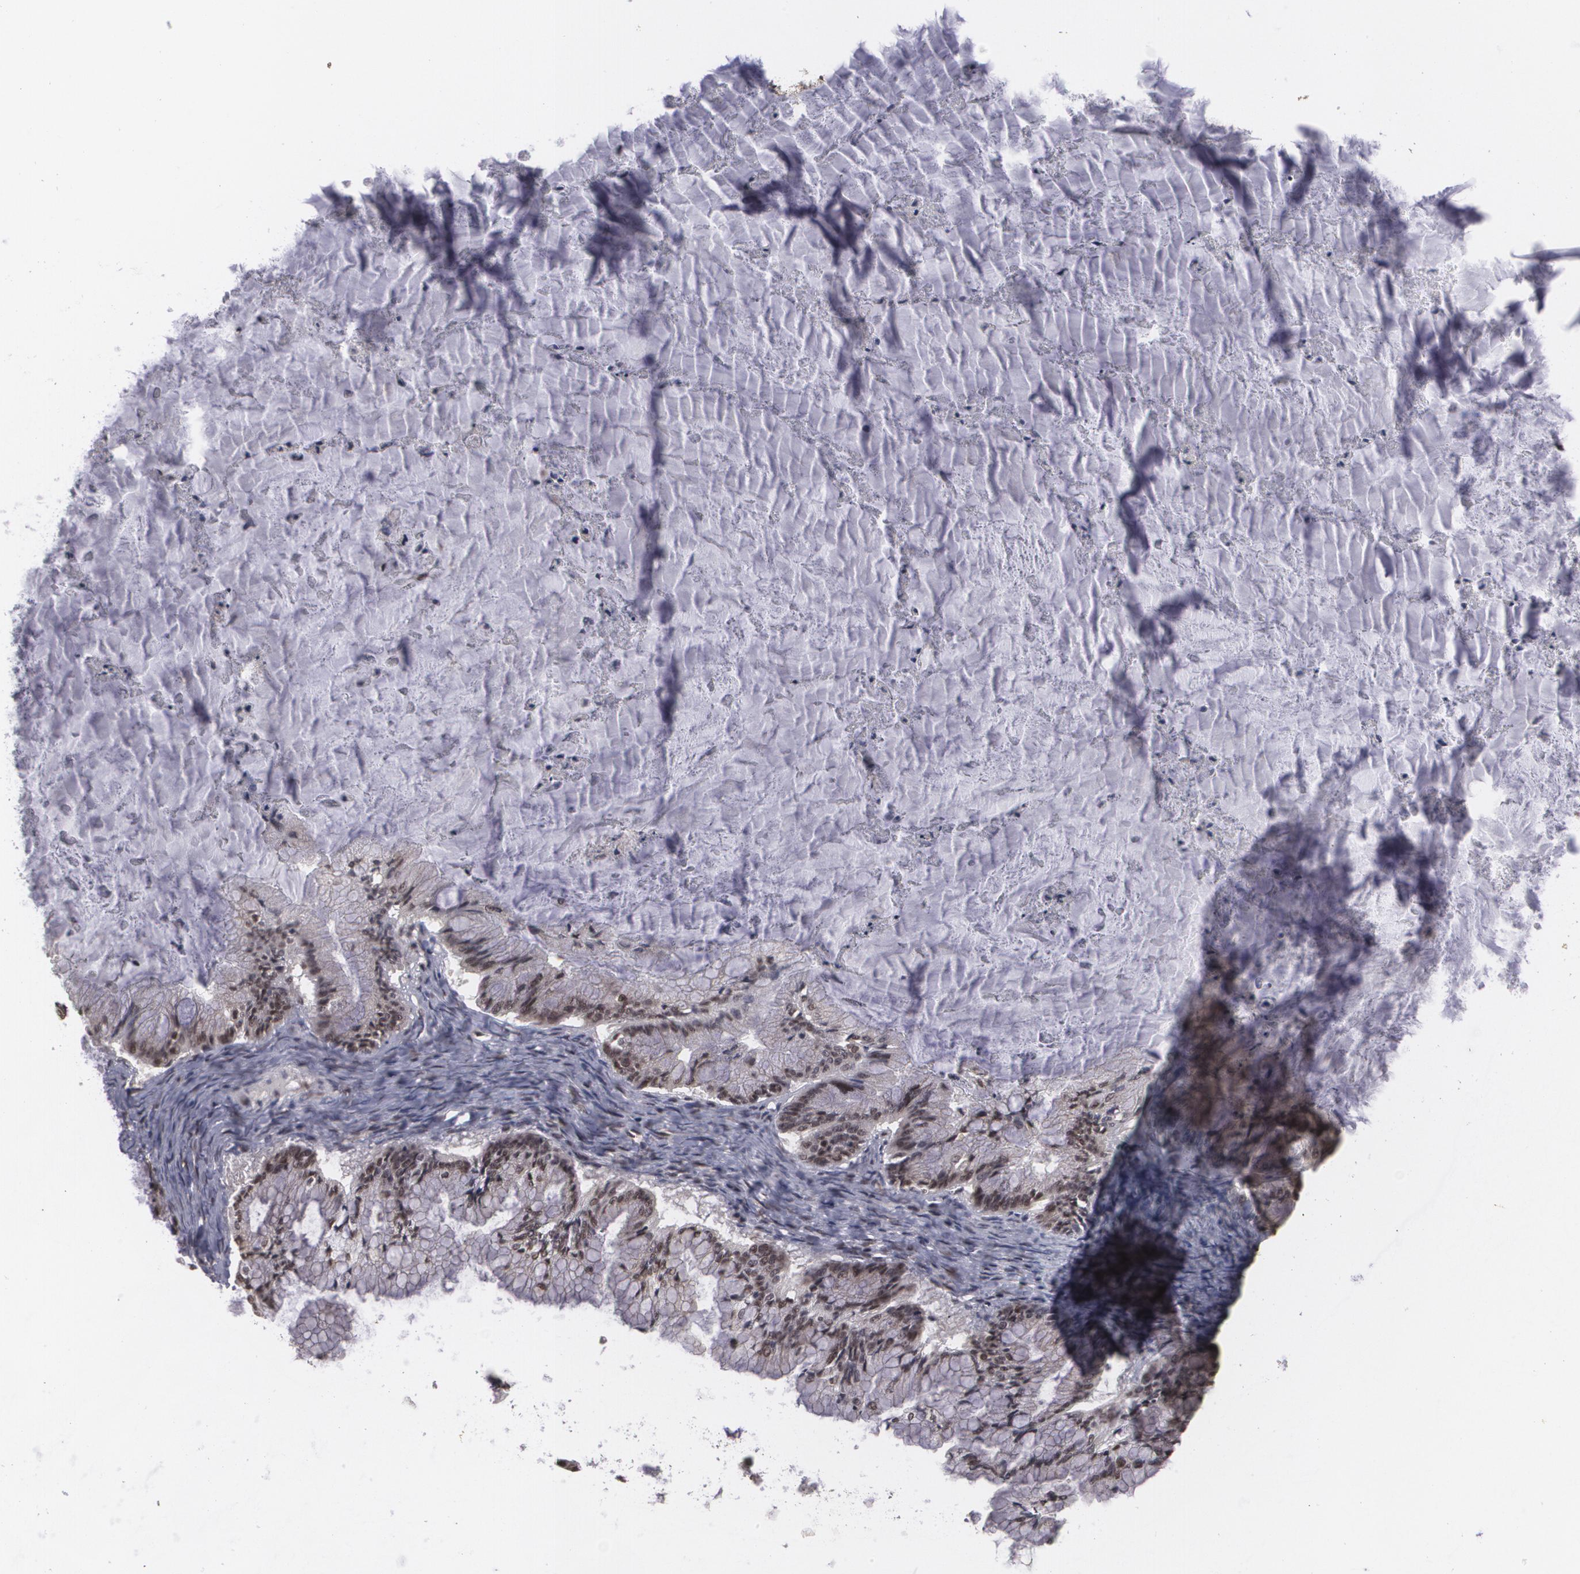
{"staining": {"intensity": "moderate", "quantity": ">75%", "location": "nuclear"}, "tissue": "ovarian cancer", "cell_type": "Tumor cells", "image_type": "cancer", "snomed": [{"axis": "morphology", "description": "Cystadenocarcinoma, mucinous, NOS"}, {"axis": "topography", "description": "Ovary"}], "caption": "Immunohistochemical staining of ovarian cancer displays medium levels of moderate nuclear protein expression in approximately >75% of tumor cells. (Stains: DAB (3,3'-diaminobenzidine) in brown, nuclei in blue, Microscopy: brightfield microscopy at high magnification).", "gene": "RXRB", "patient": {"sex": "female", "age": 57}}